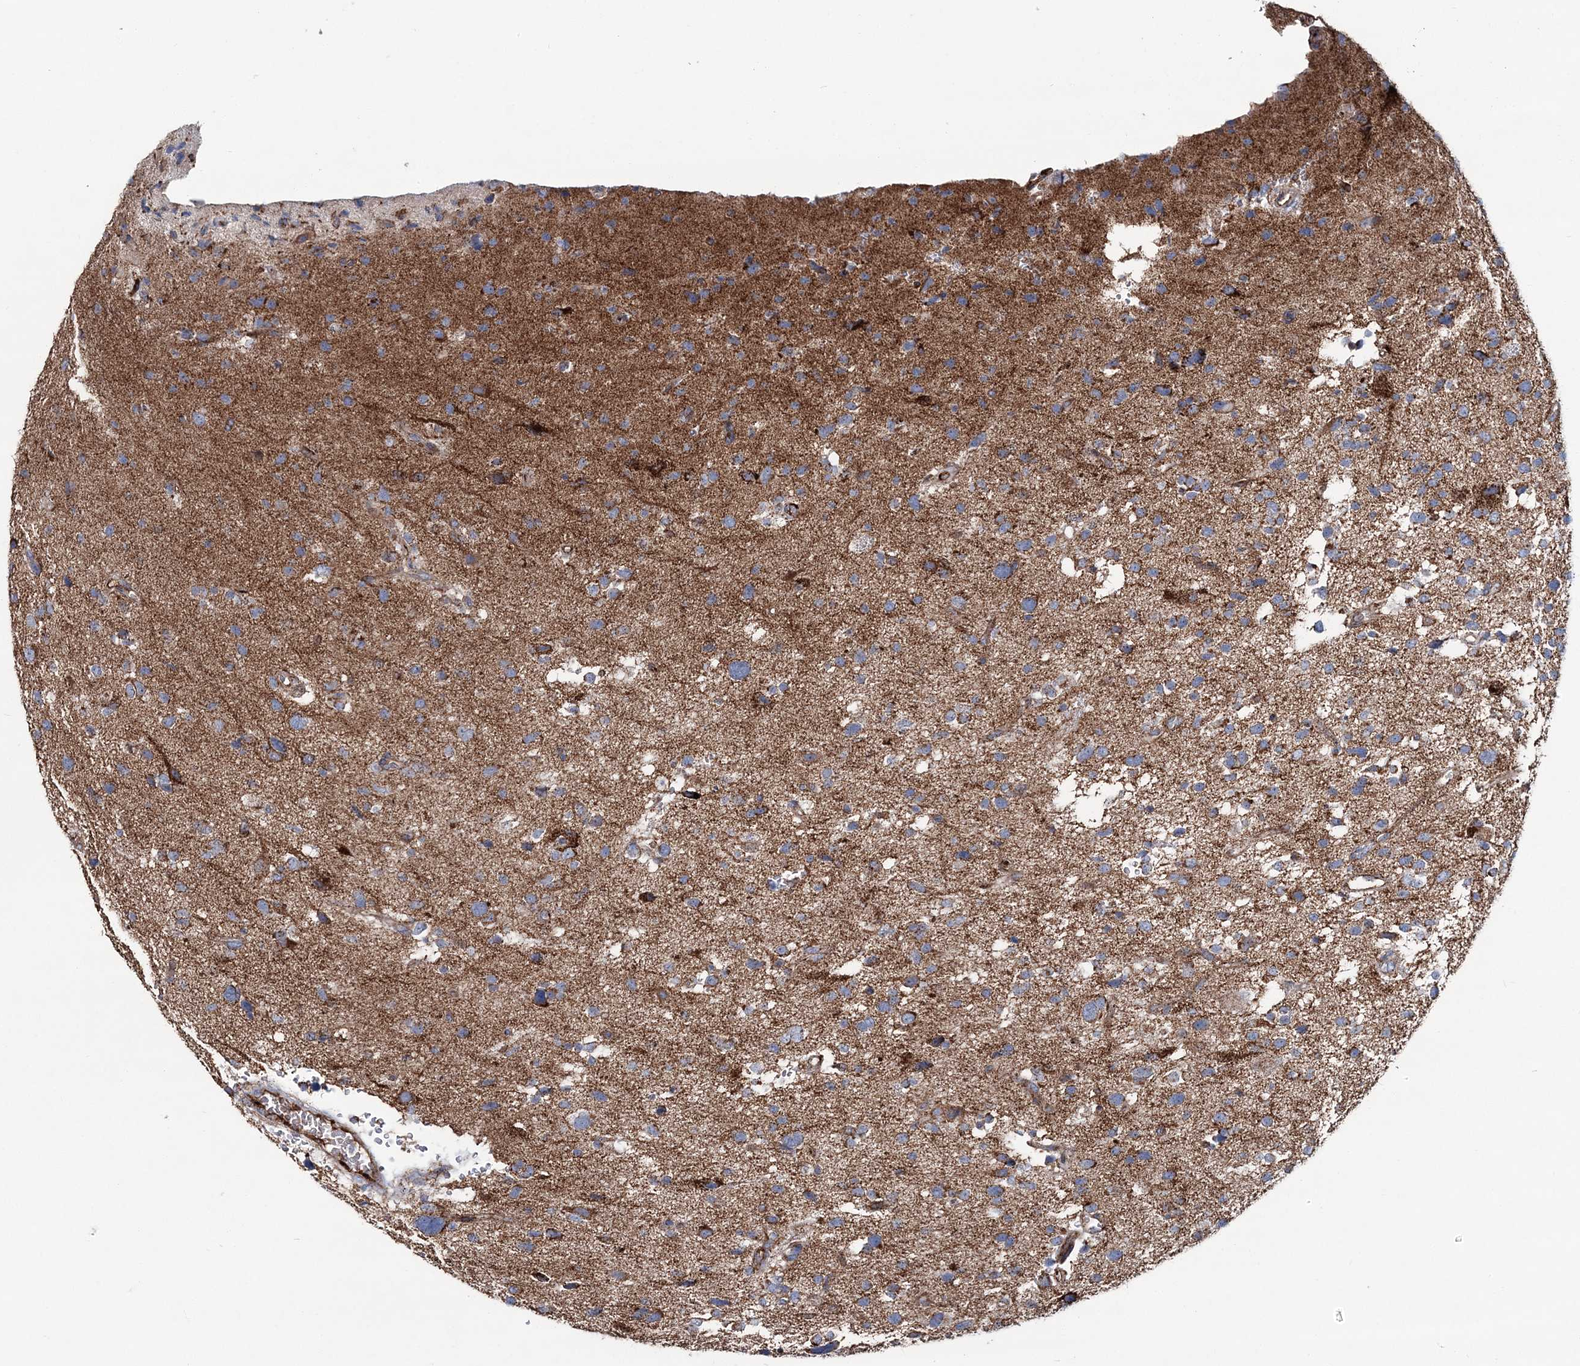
{"staining": {"intensity": "moderate", "quantity": "25%-75%", "location": "cytoplasmic/membranous"}, "tissue": "glioma", "cell_type": "Tumor cells", "image_type": "cancer", "snomed": [{"axis": "morphology", "description": "Glioma, malignant, High grade"}, {"axis": "topography", "description": "Brain"}], "caption": "Malignant glioma (high-grade) stained for a protein (brown) reveals moderate cytoplasmic/membranous positive expression in approximately 25%-75% of tumor cells.", "gene": "ARHGAP6", "patient": {"sex": "male", "age": 33}}